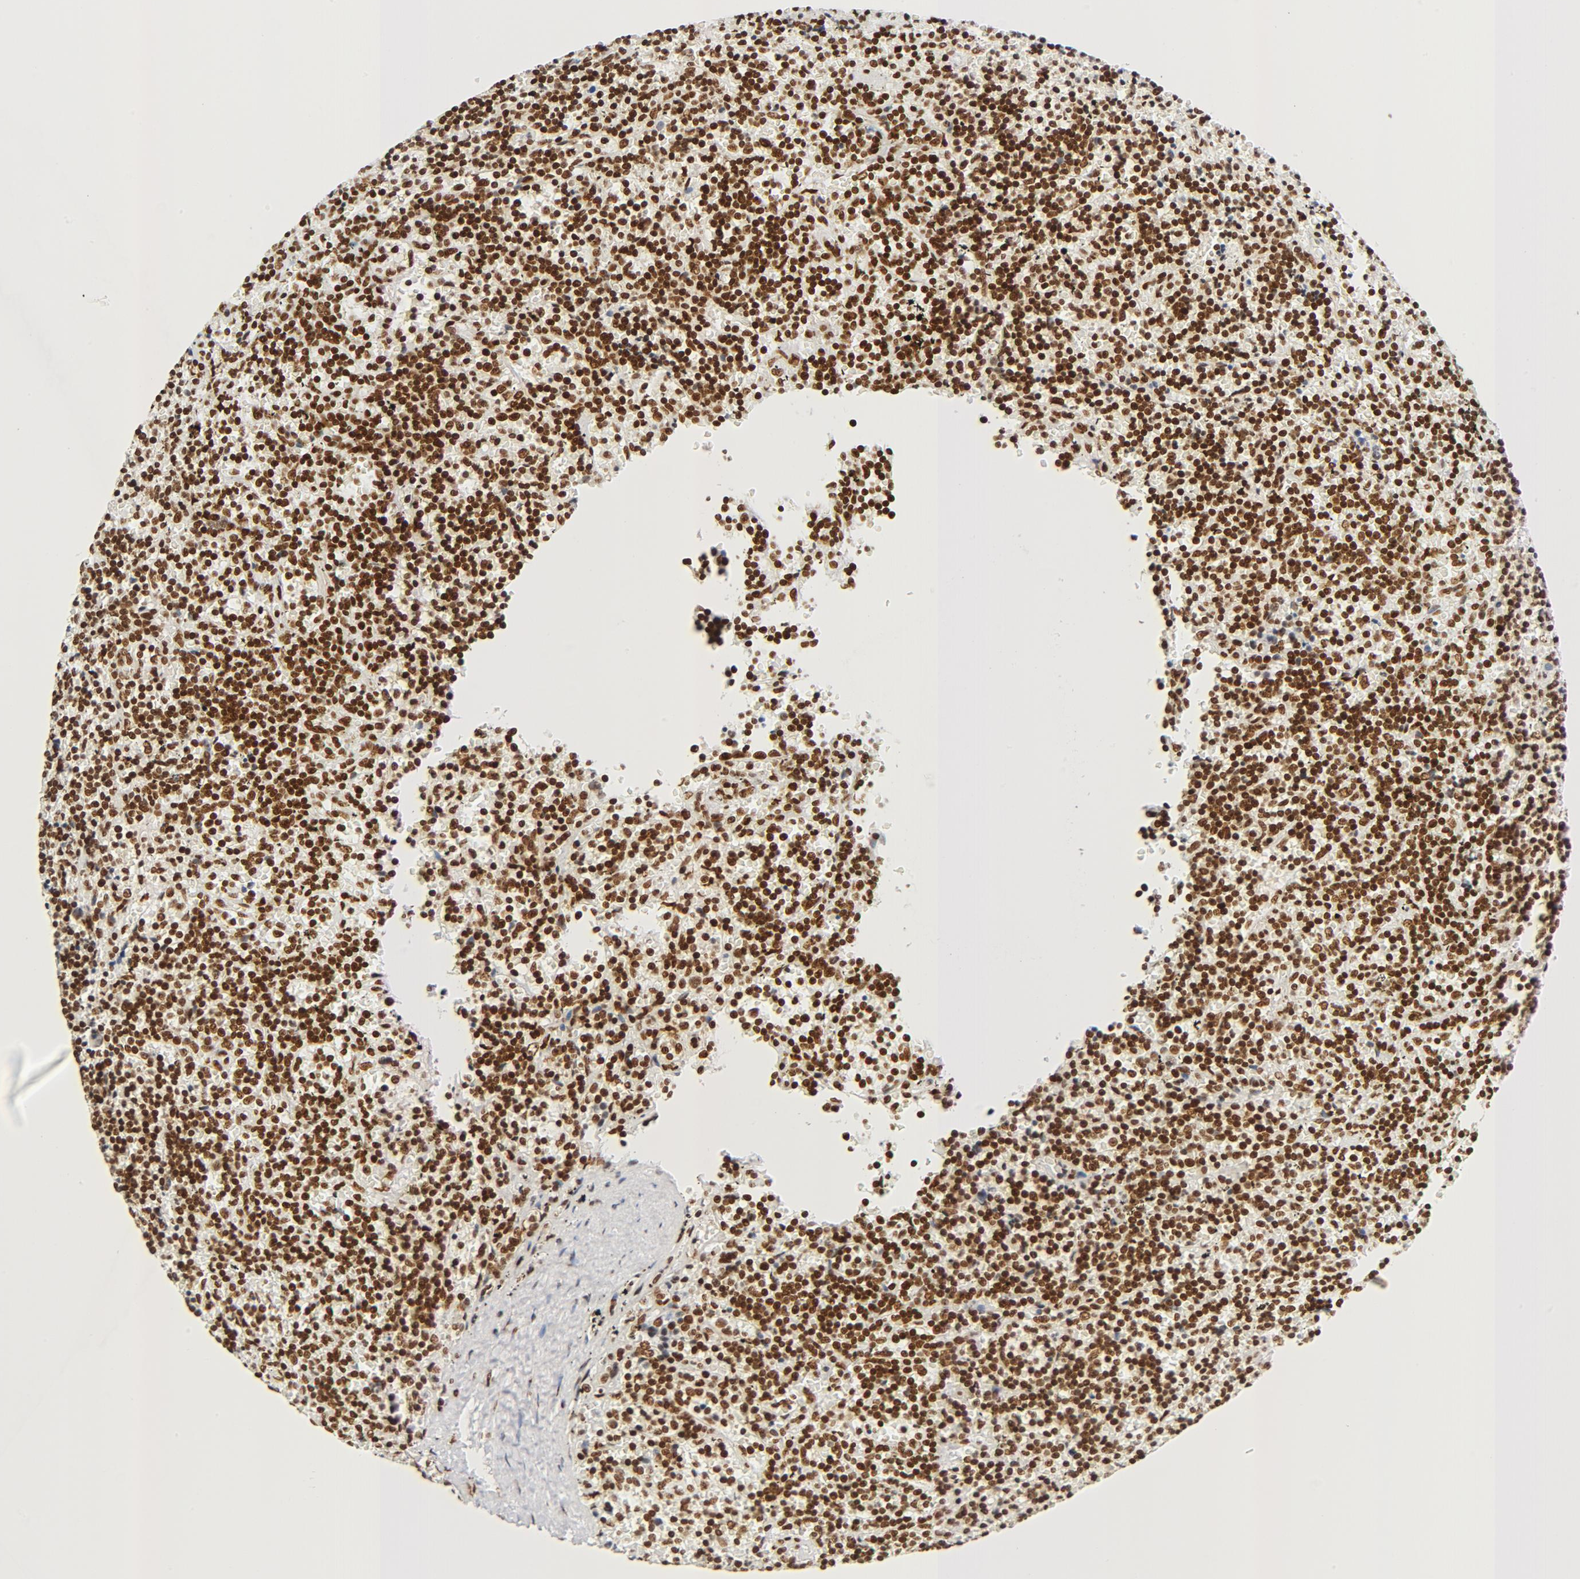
{"staining": {"intensity": "strong", "quantity": ">75%", "location": "nuclear"}, "tissue": "lymphoma", "cell_type": "Tumor cells", "image_type": "cancer", "snomed": [{"axis": "morphology", "description": "Malignant lymphoma, non-Hodgkin's type, Low grade"}, {"axis": "topography", "description": "Spleen"}], "caption": "Lymphoma stained with DAB immunohistochemistry displays high levels of strong nuclear expression in approximately >75% of tumor cells.", "gene": "CTBP1", "patient": {"sex": "male", "age": 60}}